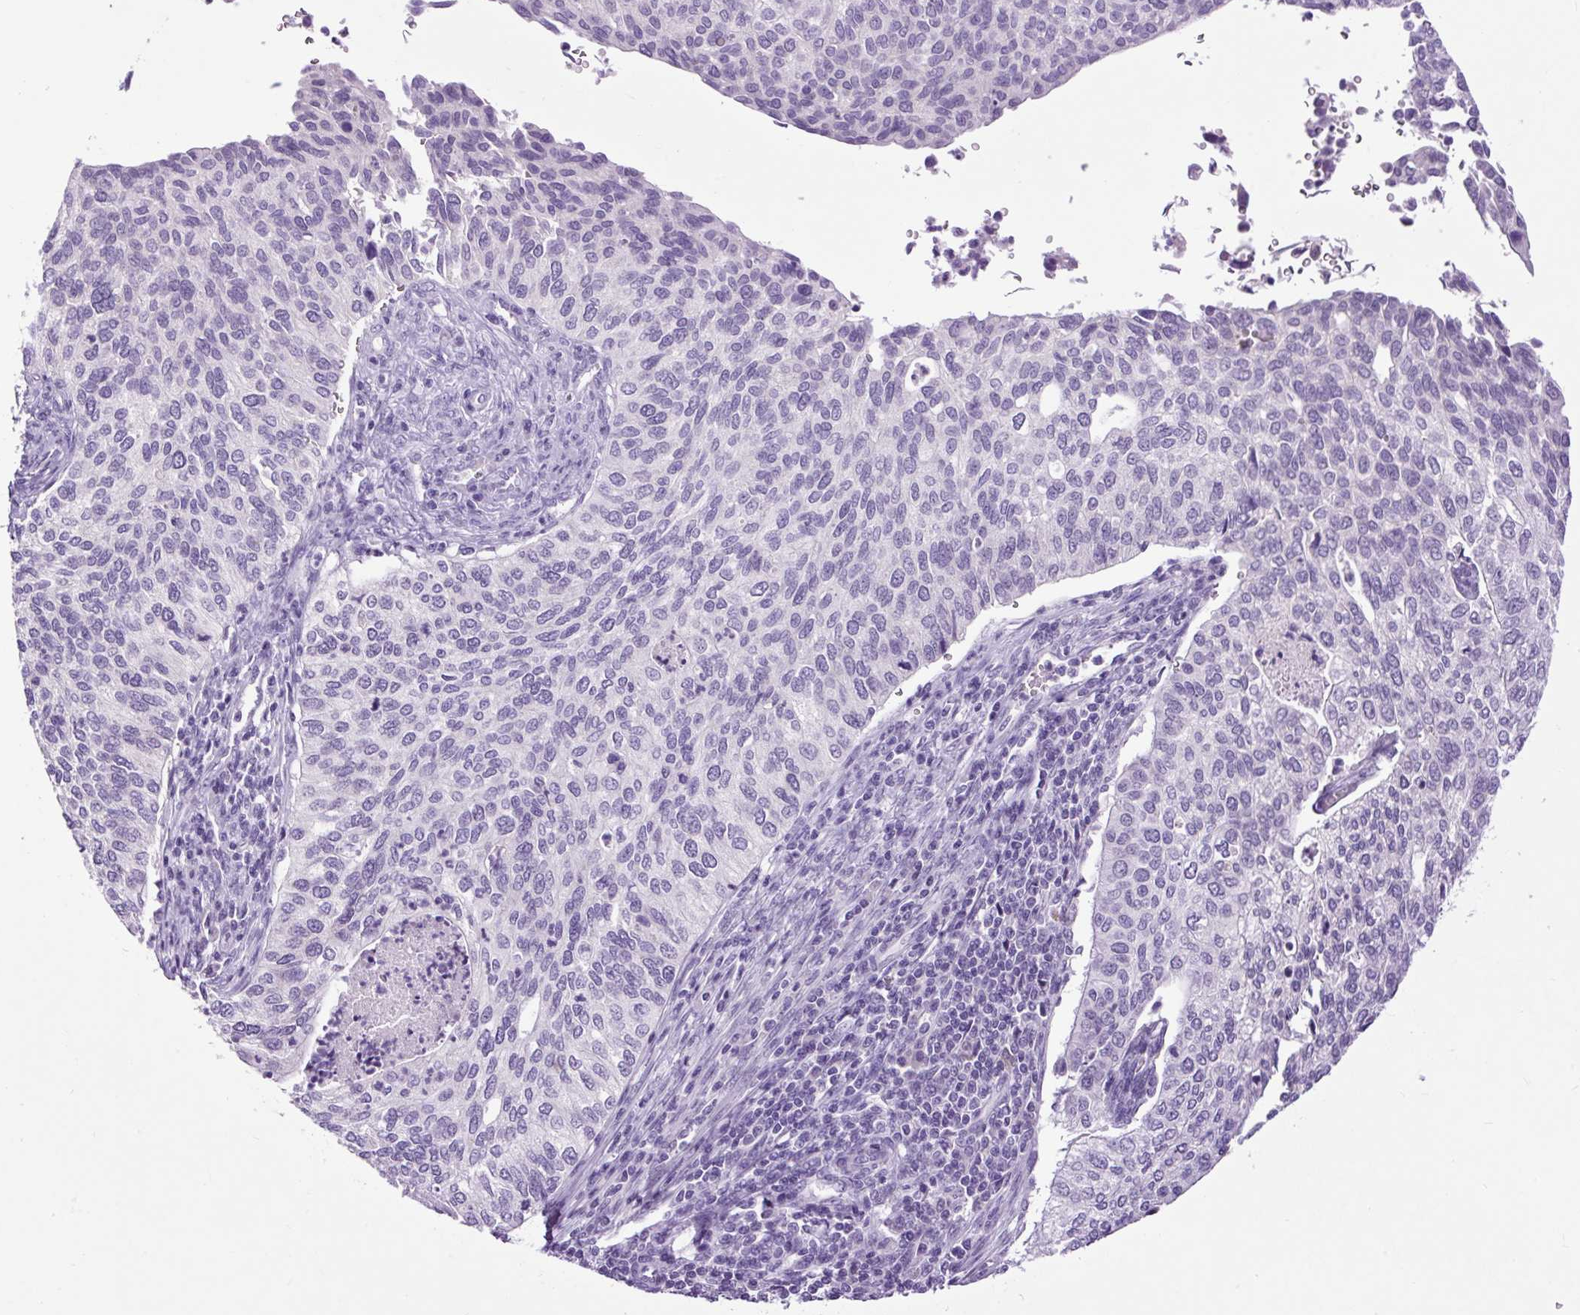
{"staining": {"intensity": "negative", "quantity": "none", "location": "none"}, "tissue": "cervical cancer", "cell_type": "Tumor cells", "image_type": "cancer", "snomed": [{"axis": "morphology", "description": "Squamous cell carcinoma, NOS"}, {"axis": "topography", "description": "Cervix"}], "caption": "Tumor cells show no significant expression in cervical cancer (squamous cell carcinoma). Nuclei are stained in blue.", "gene": "FABP7", "patient": {"sex": "female", "age": 38}}